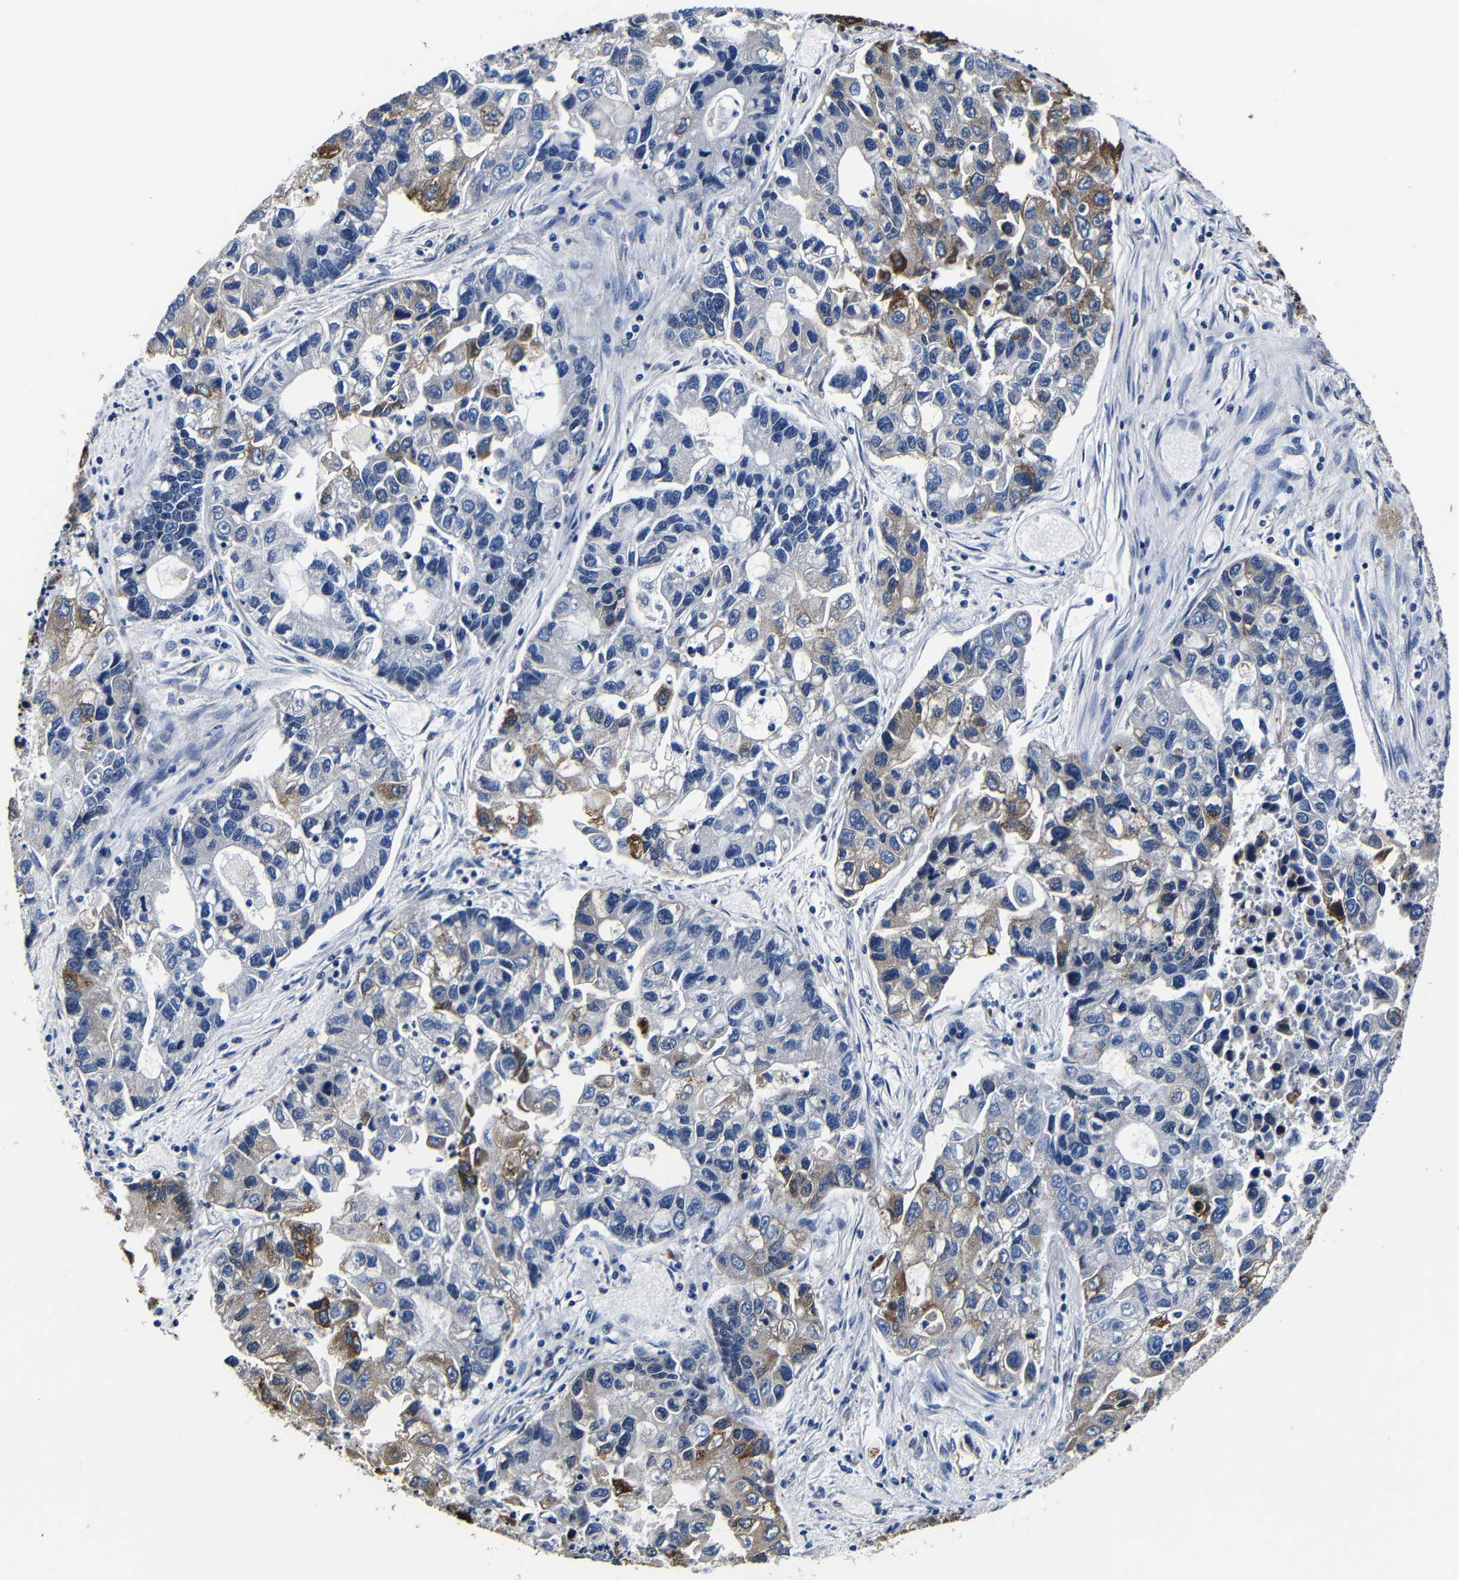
{"staining": {"intensity": "moderate", "quantity": "<25%", "location": "cytoplasmic/membranous"}, "tissue": "lung cancer", "cell_type": "Tumor cells", "image_type": "cancer", "snomed": [{"axis": "morphology", "description": "Adenocarcinoma, NOS"}, {"axis": "topography", "description": "Lung"}], "caption": "Moderate cytoplasmic/membranous expression is appreciated in approximately <25% of tumor cells in lung cancer. The protein is shown in brown color, while the nuclei are stained blue.", "gene": "DEPP1", "patient": {"sex": "female", "age": 51}}